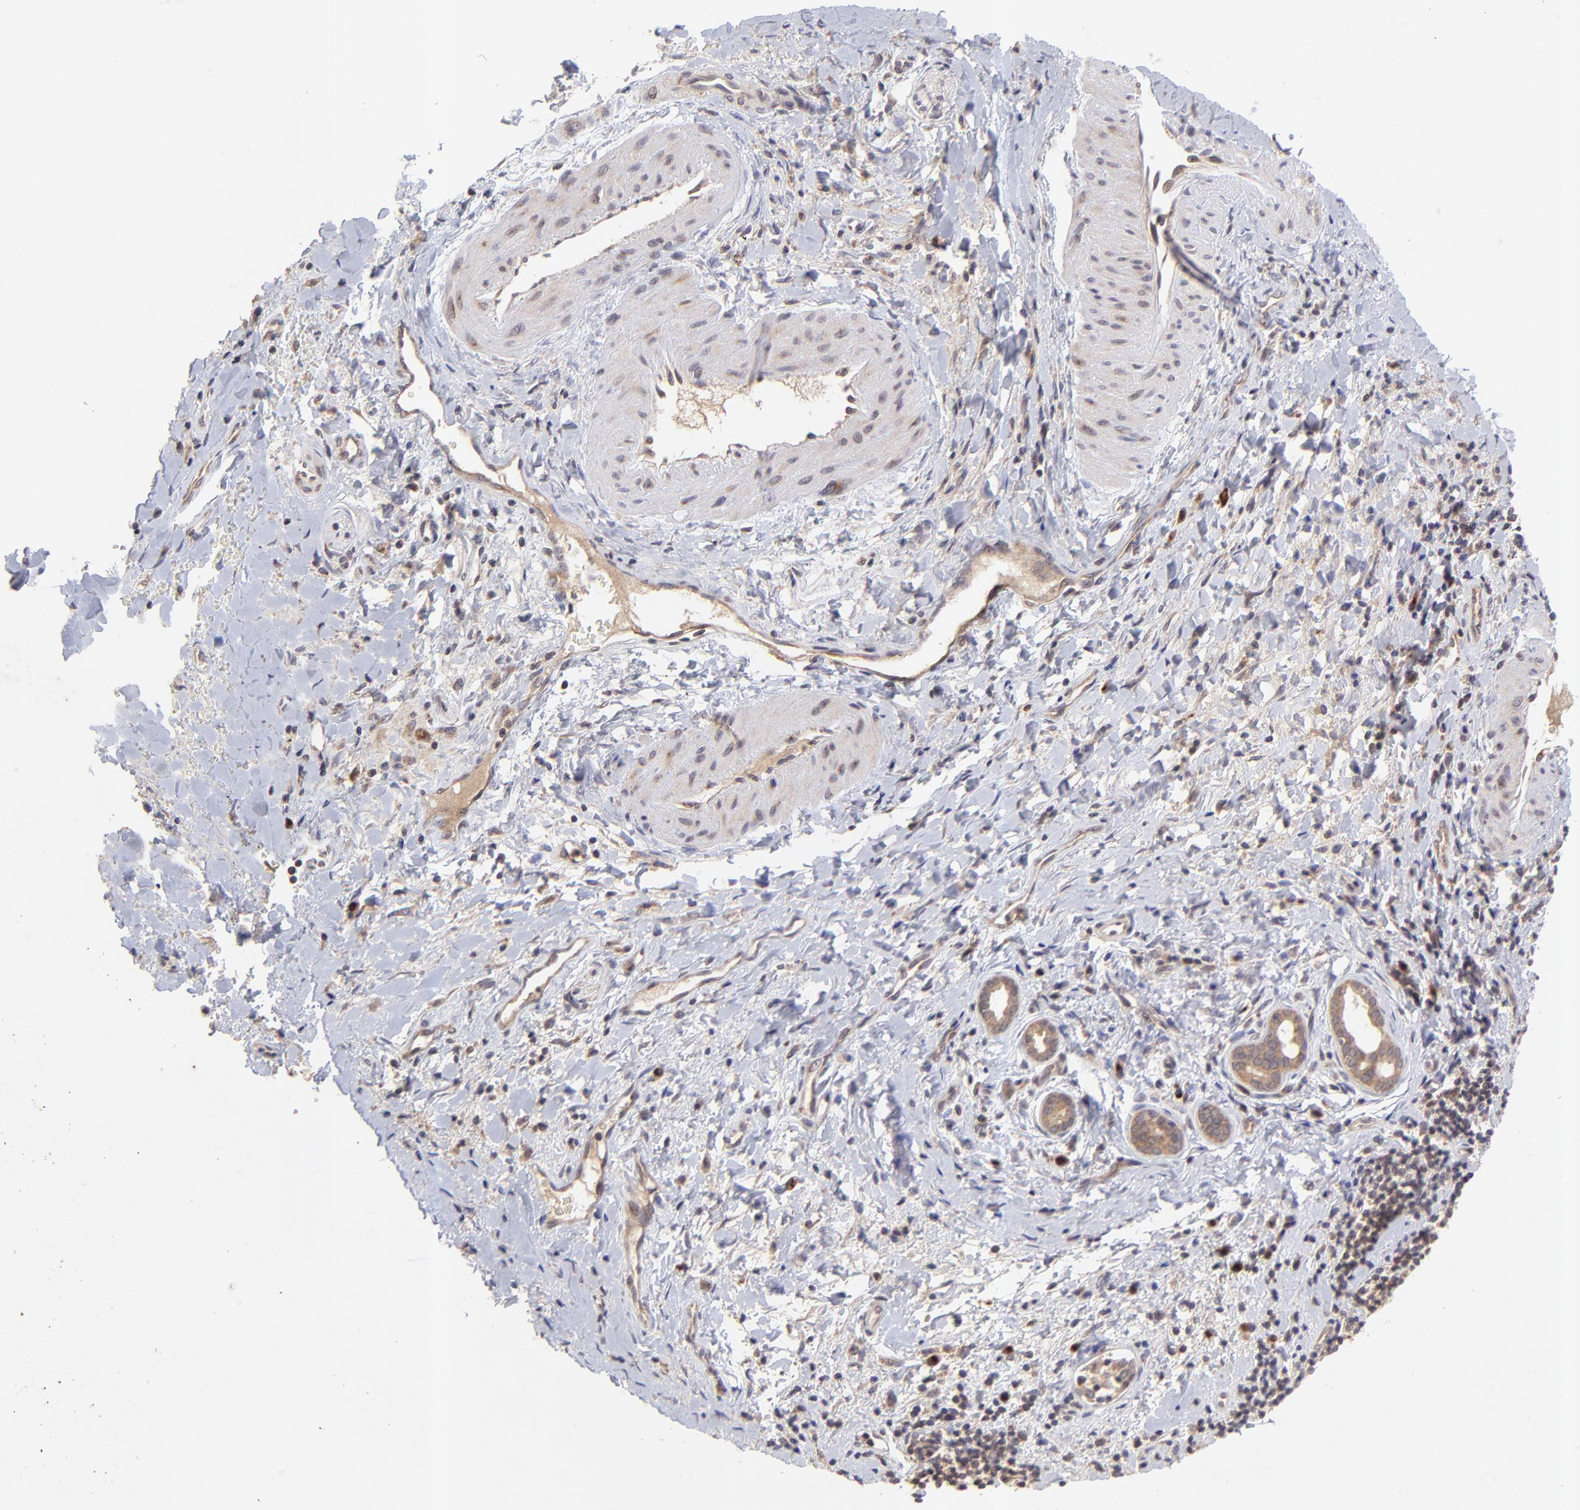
{"staining": {"intensity": "weak", "quantity": ">75%", "location": "cytoplasmic/membranous"}, "tissue": "liver cancer", "cell_type": "Tumor cells", "image_type": "cancer", "snomed": [{"axis": "morphology", "description": "Cholangiocarcinoma"}, {"axis": "topography", "description": "Liver"}], "caption": "Immunohistochemical staining of human cholangiocarcinoma (liver) shows low levels of weak cytoplasmic/membranous protein staining in about >75% of tumor cells.", "gene": "TNRC6B", "patient": {"sex": "male", "age": 57}}